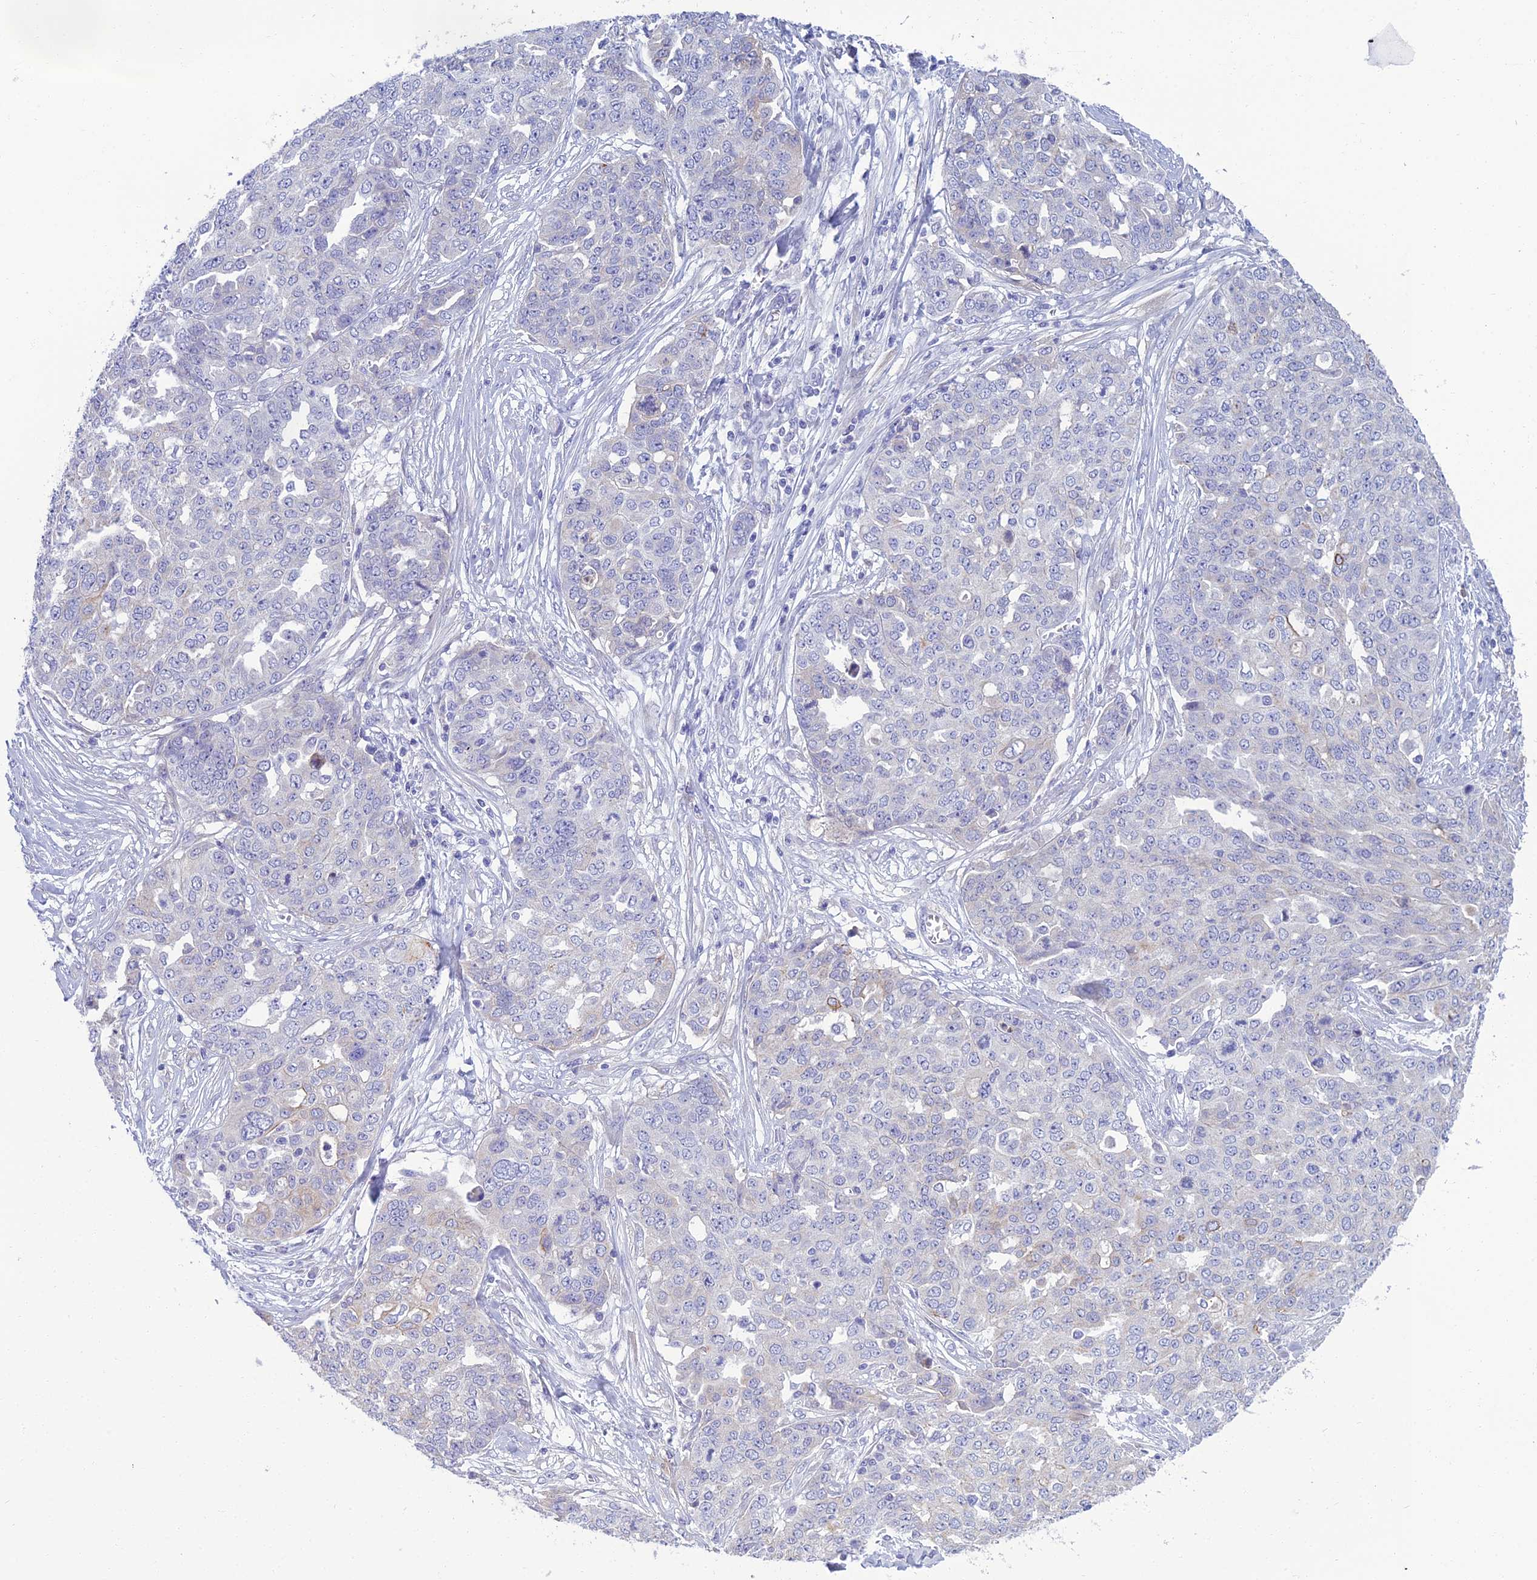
{"staining": {"intensity": "negative", "quantity": "none", "location": "none"}, "tissue": "ovarian cancer", "cell_type": "Tumor cells", "image_type": "cancer", "snomed": [{"axis": "morphology", "description": "Cystadenocarcinoma, serous, NOS"}, {"axis": "topography", "description": "Soft tissue"}, {"axis": "topography", "description": "Ovary"}], "caption": "Immunohistochemistry histopathology image of ovarian cancer (serous cystadenocarcinoma) stained for a protein (brown), which reveals no expression in tumor cells.", "gene": "SPTLC3", "patient": {"sex": "female", "age": 57}}